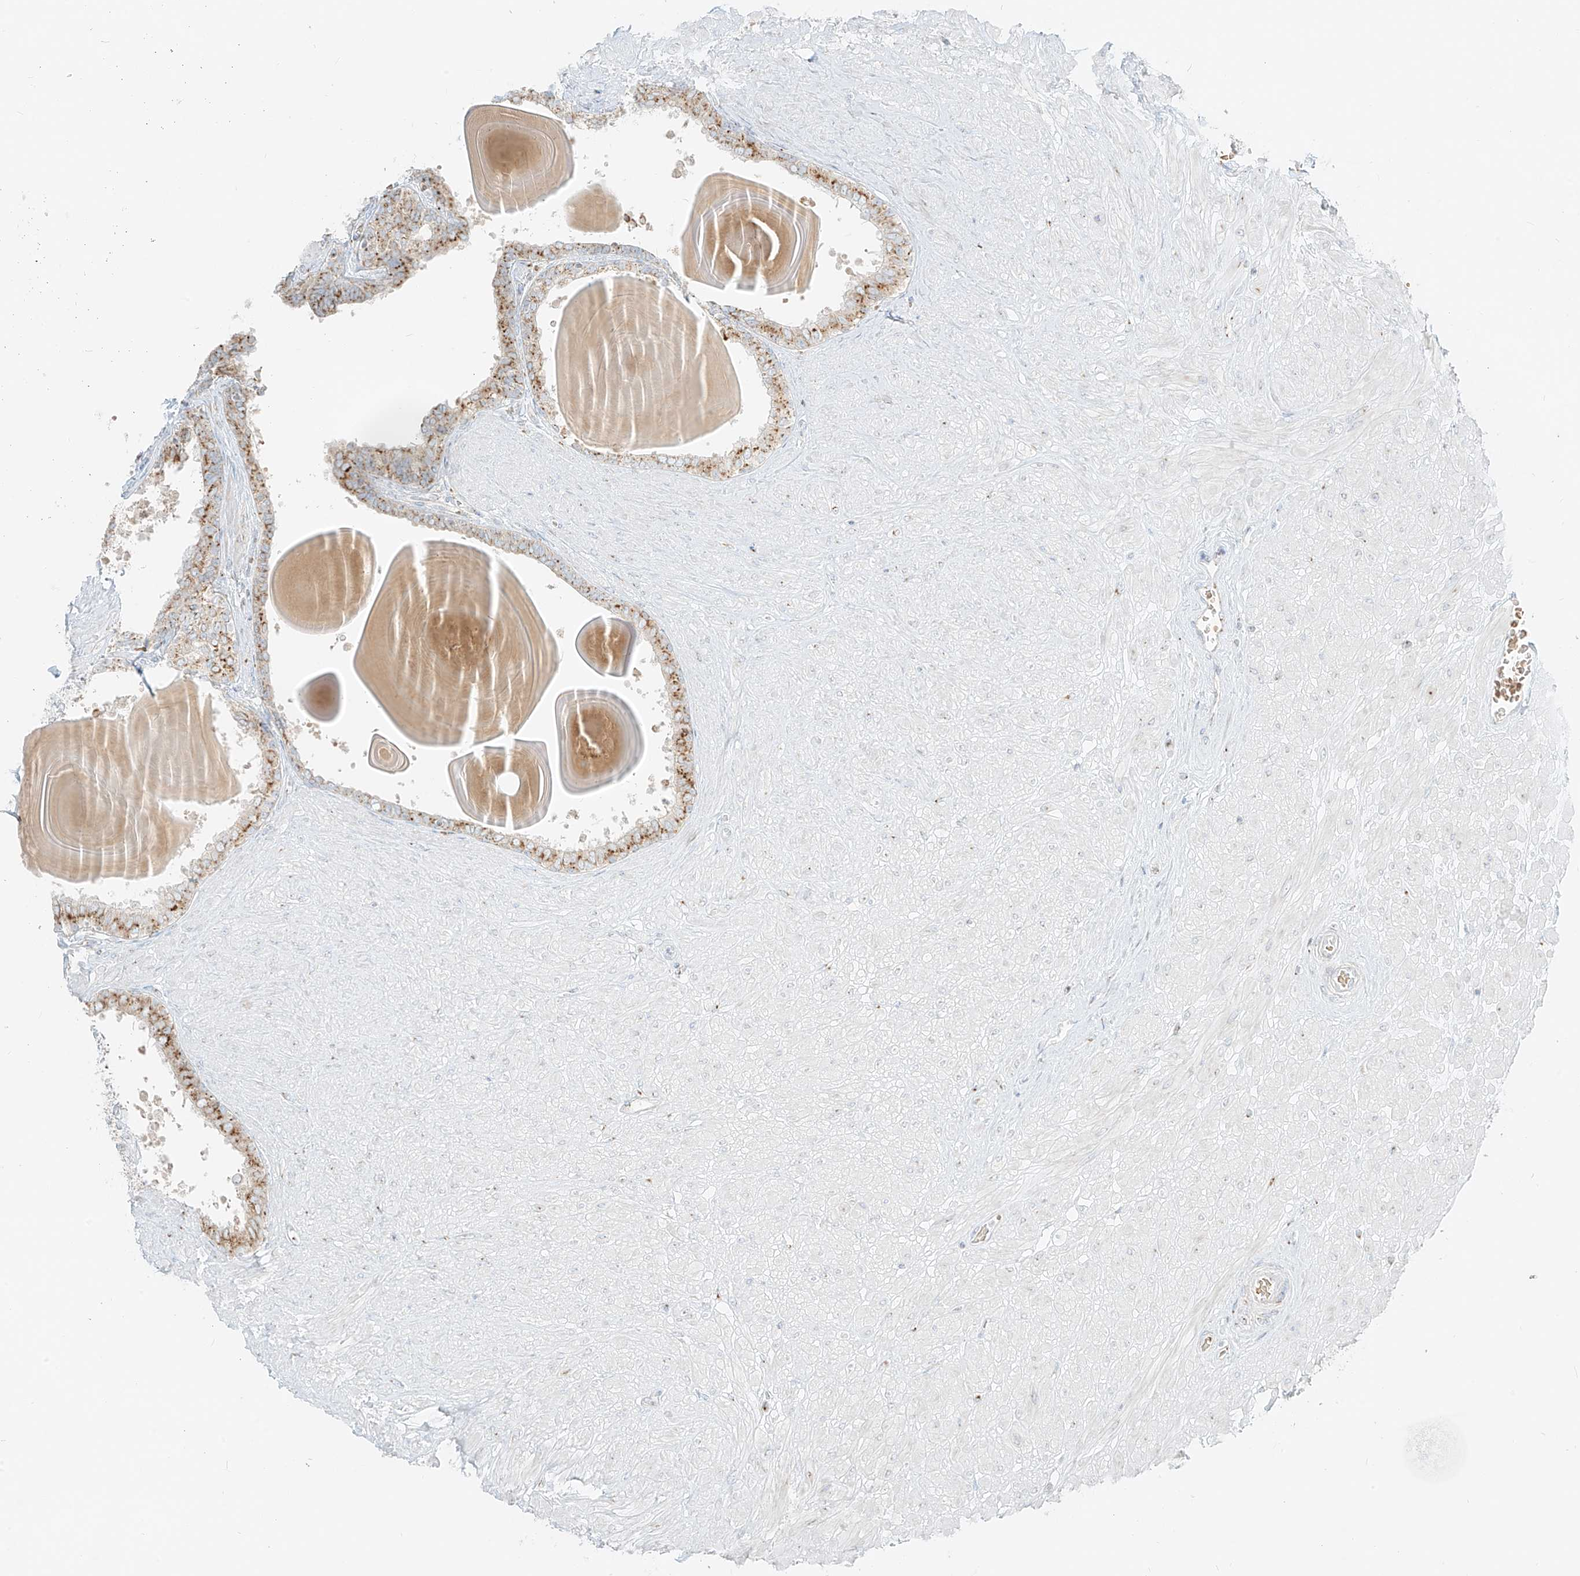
{"staining": {"intensity": "strong", "quantity": ">75%", "location": "cytoplasmic/membranous"}, "tissue": "prostate", "cell_type": "Glandular cells", "image_type": "normal", "snomed": [{"axis": "morphology", "description": "Normal tissue, NOS"}, {"axis": "topography", "description": "Prostate"}], "caption": "IHC histopathology image of normal prostate stained for a protein (brown), which shows high levels of strong cytoplasmic/membranous staining in approximately >75% of glandular cells.", "gene": "TMEM87B", "patient": {"sex": "male", "age": 48}}